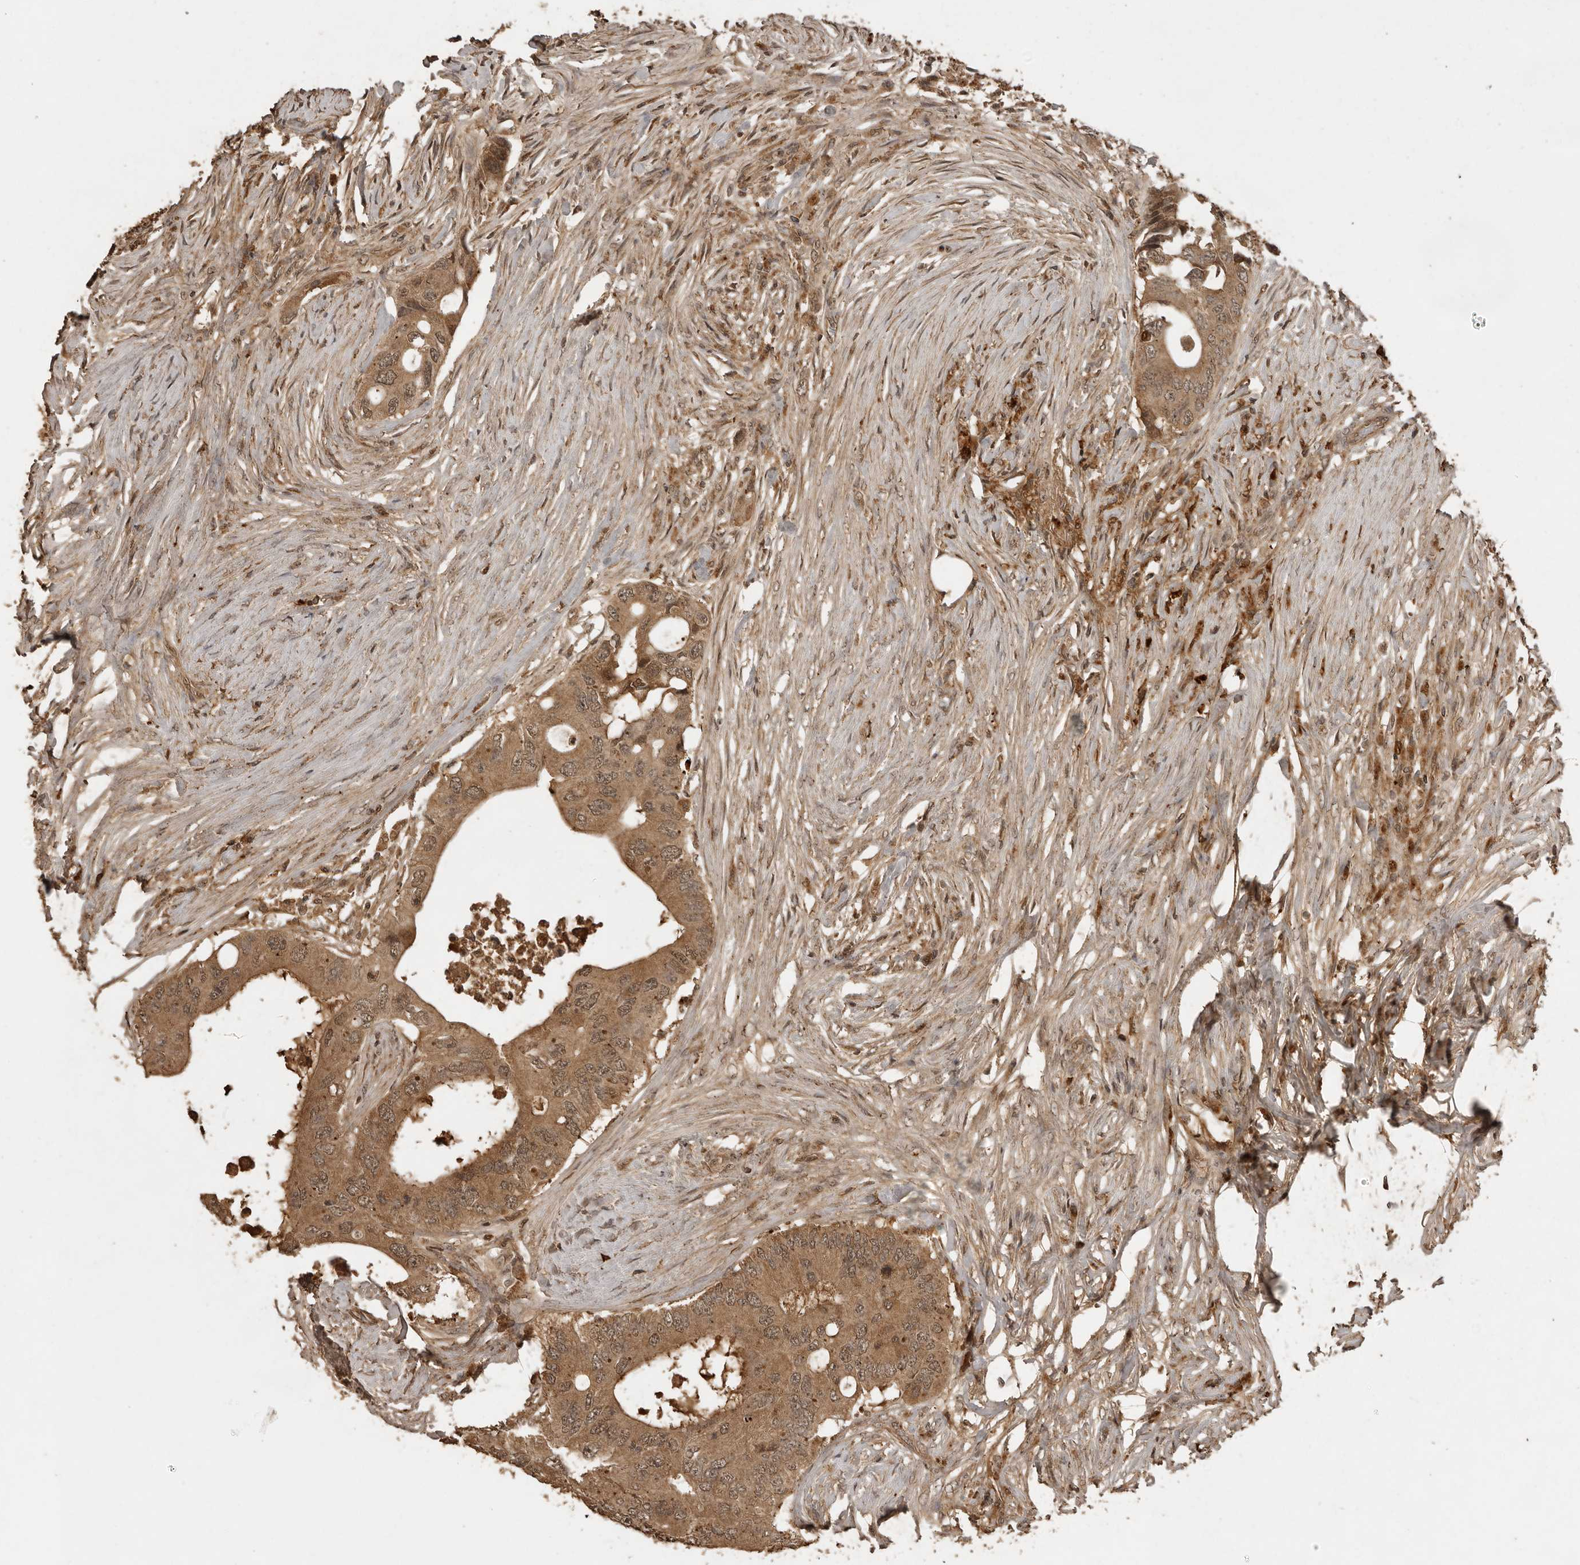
{"staining": {"intensity": "moderate", "quantity": ">75%", "location": "cytoplasmic/membranous"}, "tissue": "colorectal cancer", "cell_type": "Tumor cells", "image_type": "cancer", "snomed": [{"axis": "morphology", "description": "Adenocarcinoma, NOS"}, {"axis": "topography", "description": "Colon"}], "caption": "Tumor cells show medium levels of moderate cytoplasmic/membranous expression in about >75% of cells in colorectal cancer (adenocarcinoma).", "gene": "CTF1", "patient": {"sex": "male", "age": 71}}